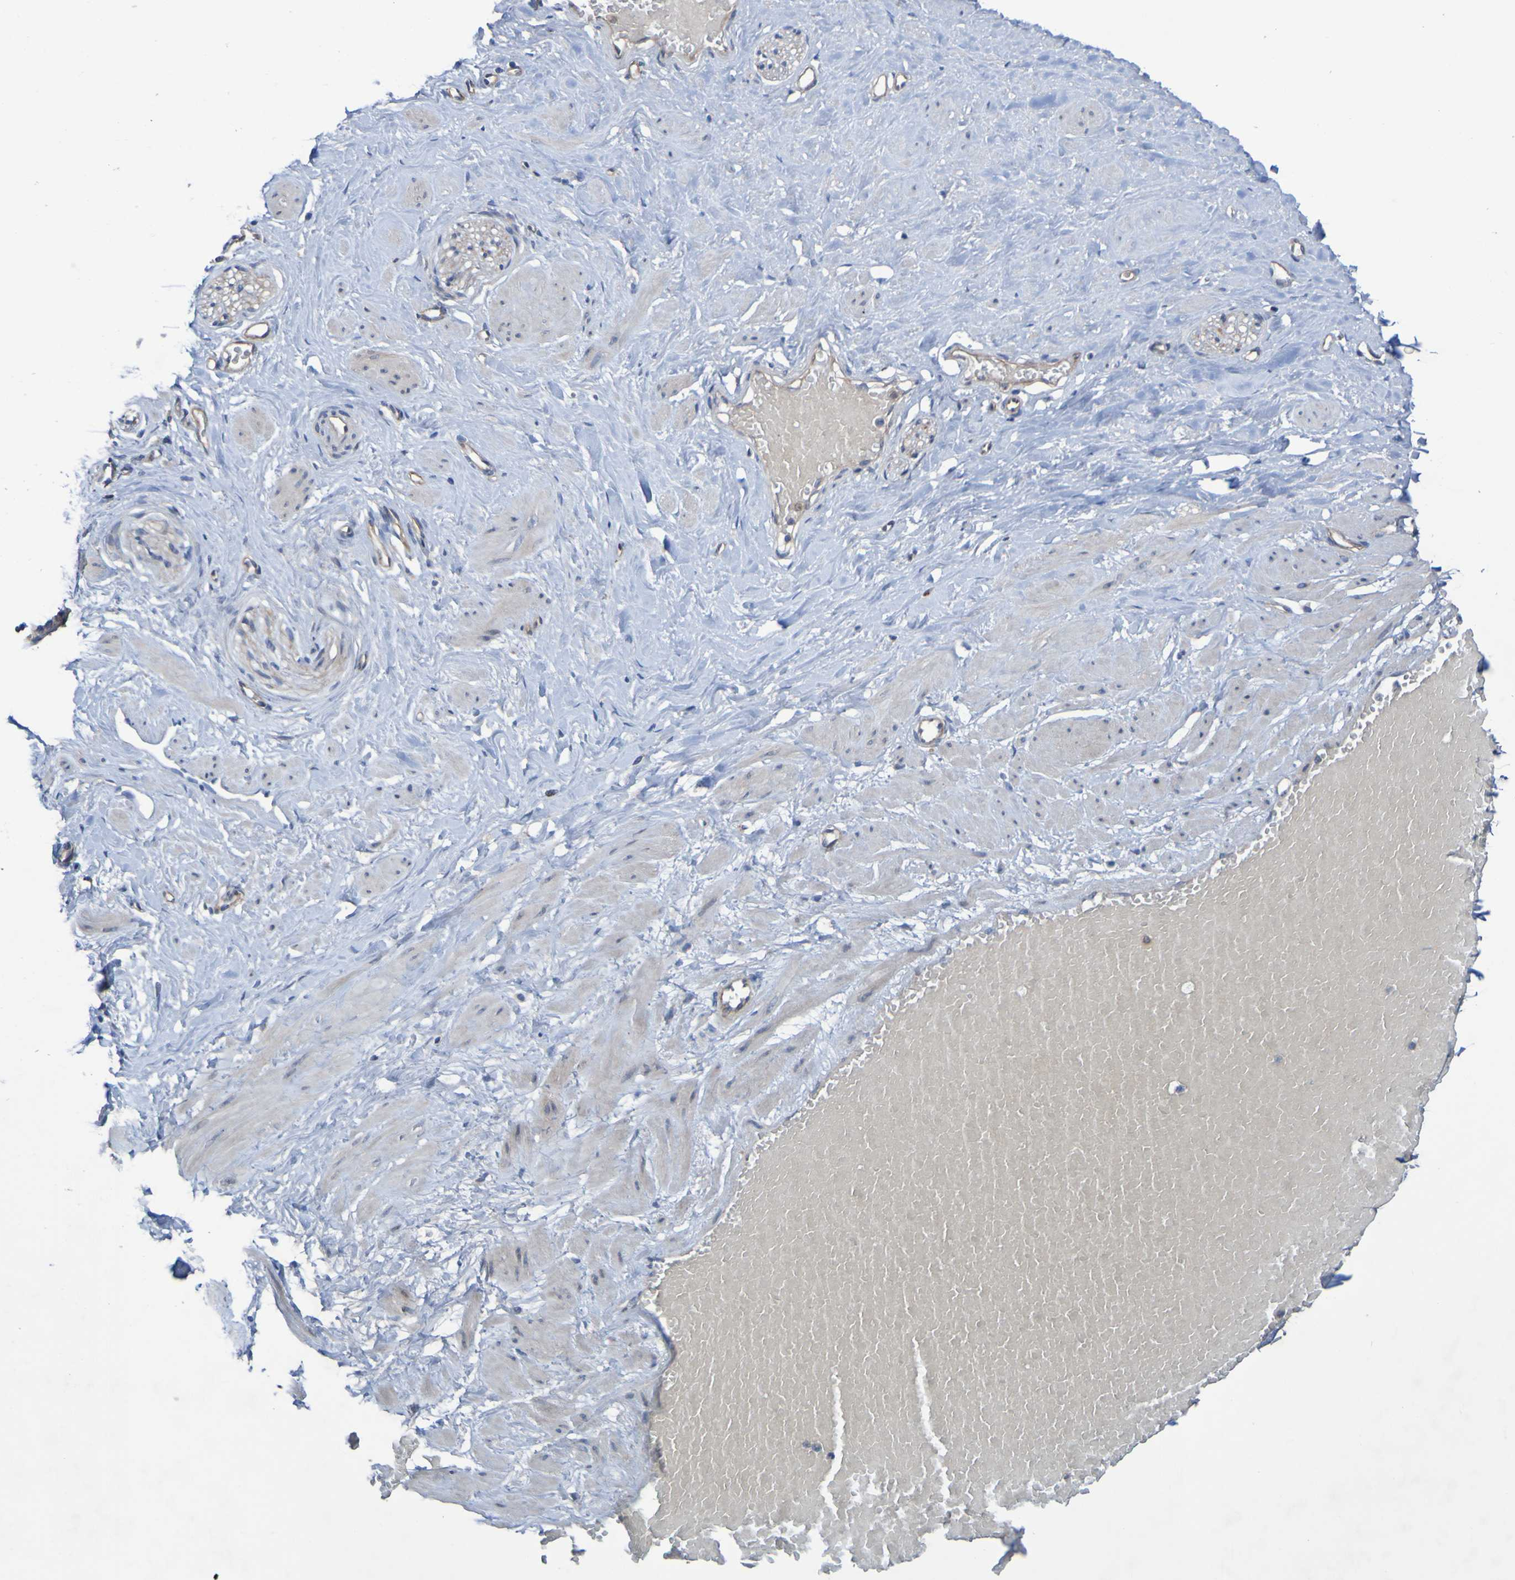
{"staining": {"intensity": "negative", "quantity": "none", "location": "none"}, "tissue": "adipose tissue", "cell_type": "Adipocytes", "image_type": "normal", "snomed": [{"axis": "morphology", "description": "Normal tissue, NOS"}, {"axis": "topography", "description": "Soft tissue"}, {"axis": "topography", "description": "Vascular tissue"}], "caption": "Immunohistochemistry (IHC) image of normal adipose tissue: adipose tissue stained with DAB (3,3'-diaminobenzidine) reveals no significant protein staining in adipocytes.", "gene": "SDK1", "patient": {"sex": "female", "age": 35}}